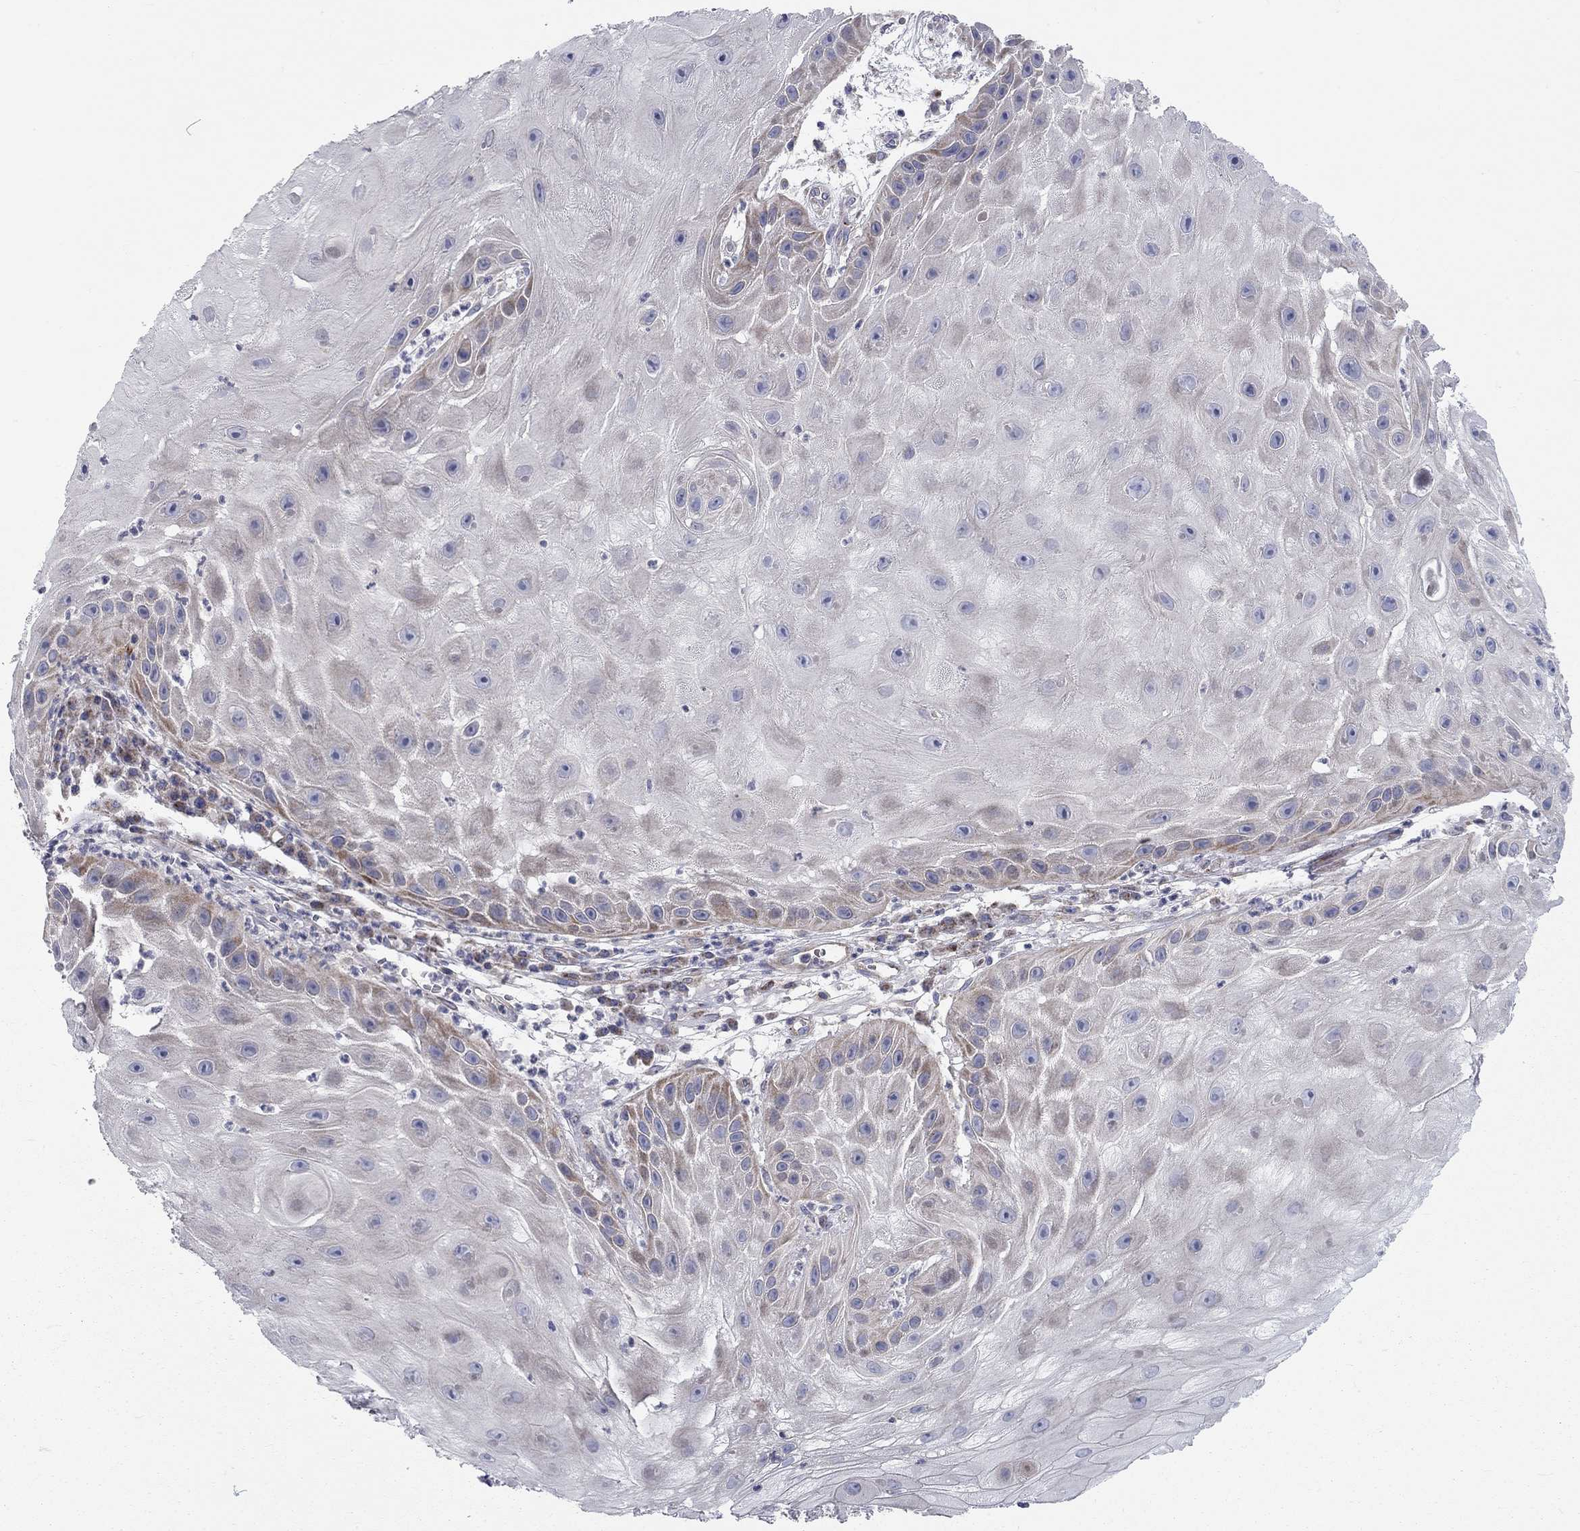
{"staining": {"intensity": "weak", "quantity": "<25%", "location": "cytoplasmic/membranous"}, "tissue": "skin cancer", "cell_type": "Tumor cells", "image_type": "cancer", "snomed": [{"axis": "morphology", "description": "Normal tissue, NOS"}, {"axis": "morphology", "description": "Squamous cell carcinoma, NOS"}, {"axis": "topography", "description": "Skin"}], "caption": "The immunohistochemistry histopathology image has no significant staining in tumor cells of skin cancer (squamous cell carcinoma) tissue.", "gene": "KANSL1L", "patient": {"sex": "male", "age": 79}}